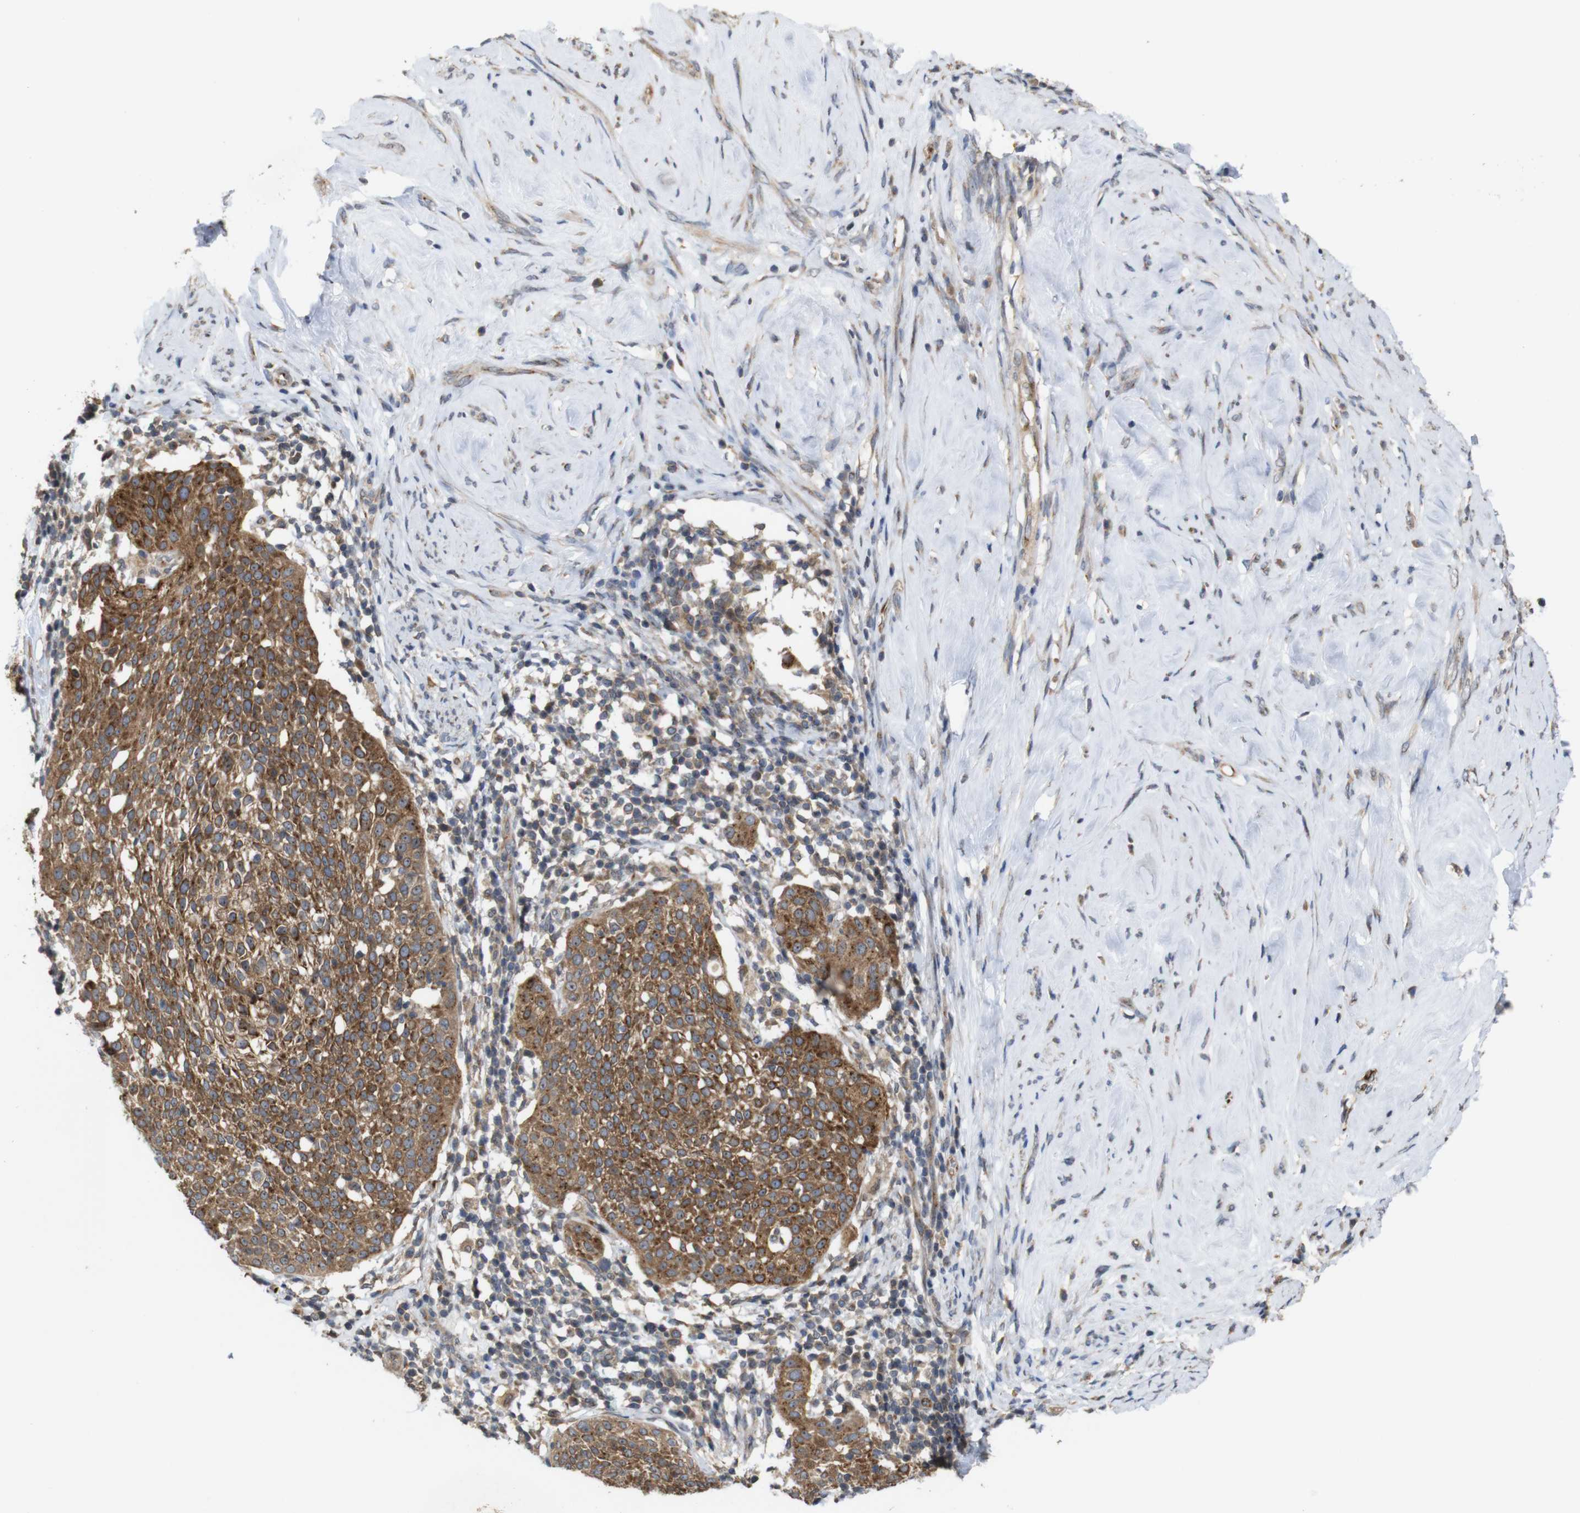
{"staining": {"intensity": "moderate", "quantity": ">75%", "location": "cytoplasmic/membranous"}, "tissue": "cervical cancer", "cell_type": "Tumor cells", "image_type": "cancer", "snomed": [{"axis": "morphology", "description": "Squamous cell carcinoma, NOS"}, {"axis": "topography", "description": "Cervix"}], "caption": "Moderate cytoplasmic/membranous expression for a protein is identified in about >75% of tumor cells of cervical squamous cell carcinoma using IHC.", "gene": "EFCAB14", "patient": {"sex": "female", "age": 51}}